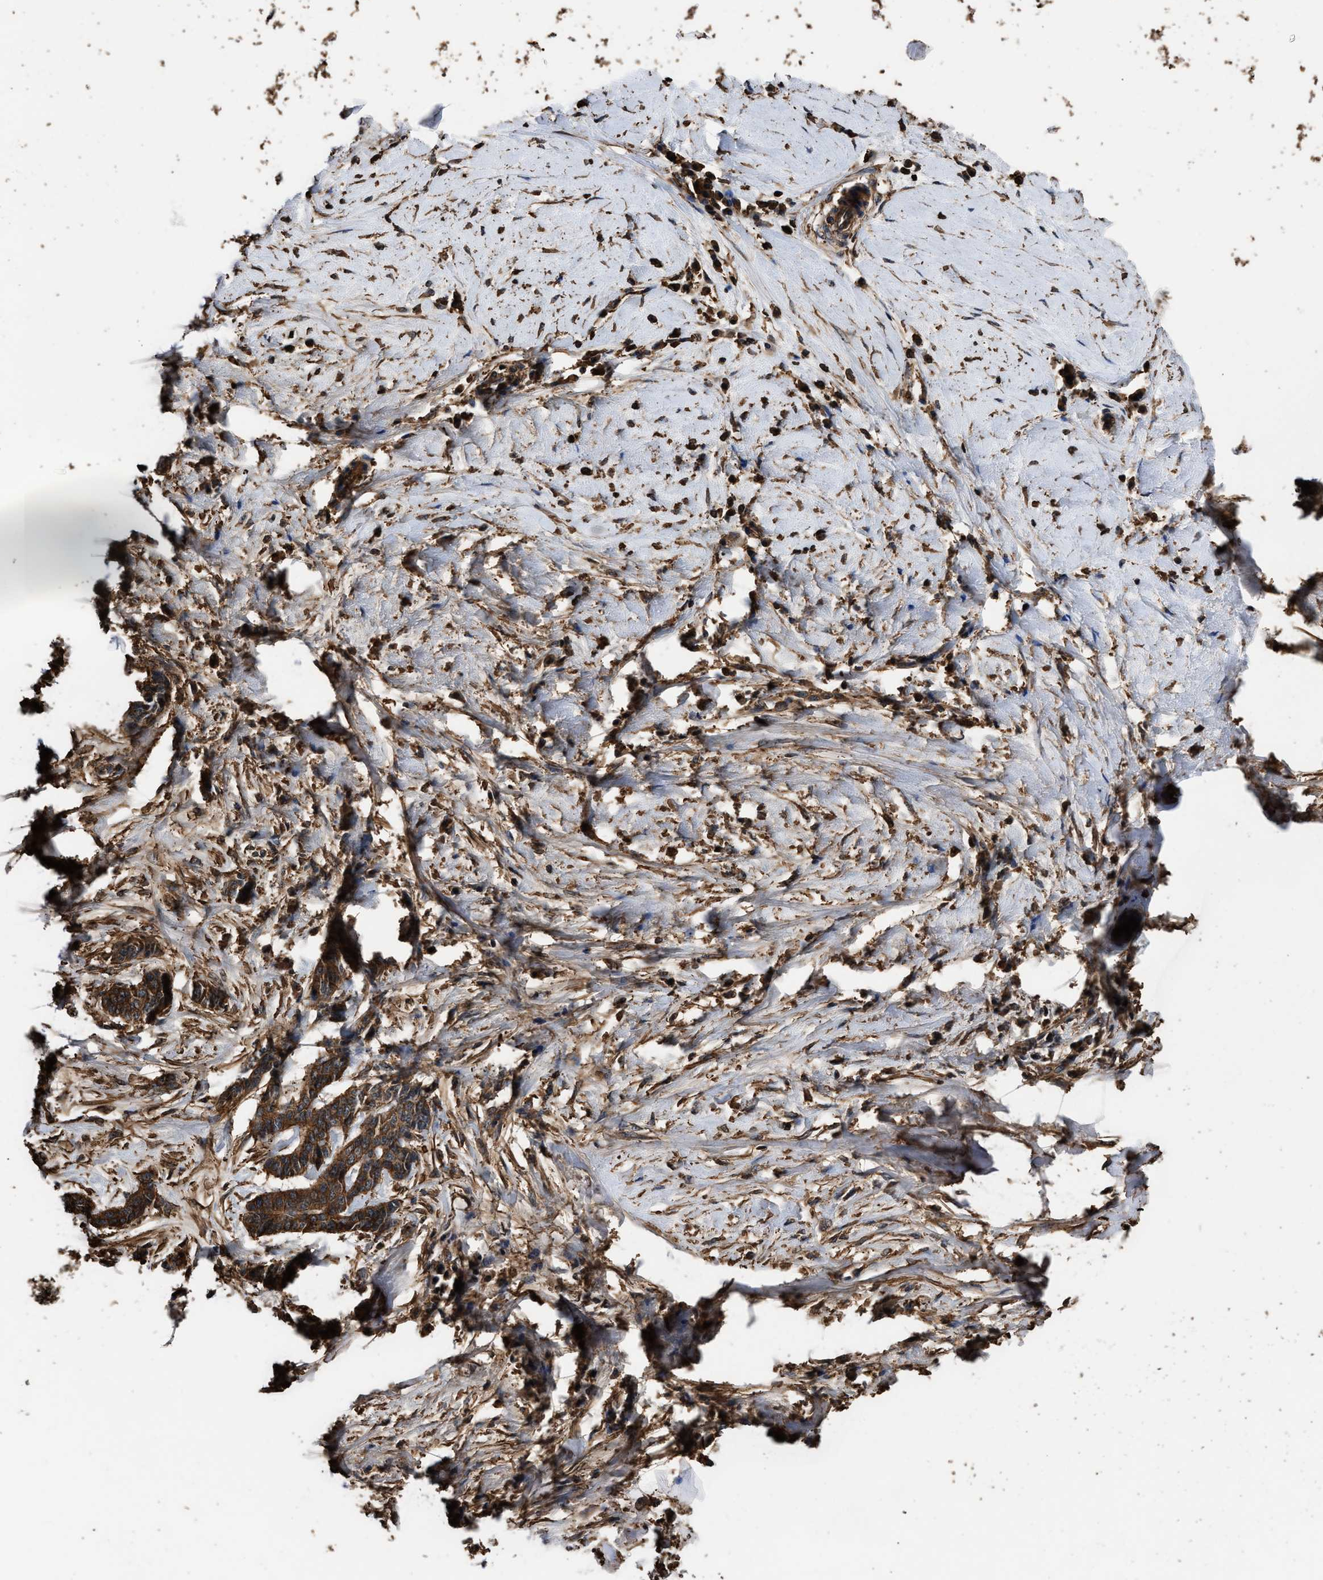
{"staining": {"intensity": "strong", "quantity": ">75%", "location": "cytoplasmic/membranous"}, "tissue": "skin cancer", "cell_type": "Tumor cells", "image_type": "cancer", "snomed": [{"axis": "morphology", "description": "Basal cell carcinoma"}, {"axis": "topography", "description": "Skin"}], "caption": "The immunohistochemical stain labels strong cytoplasmic/membranous staining in tumor cells of skin basal cell carcinoma tissue. (DAB IHC, brown staining for protein, blue staining for nuclei).", "gene": "KBTBD2", "patient": {"sex": "female", "age": 64}}